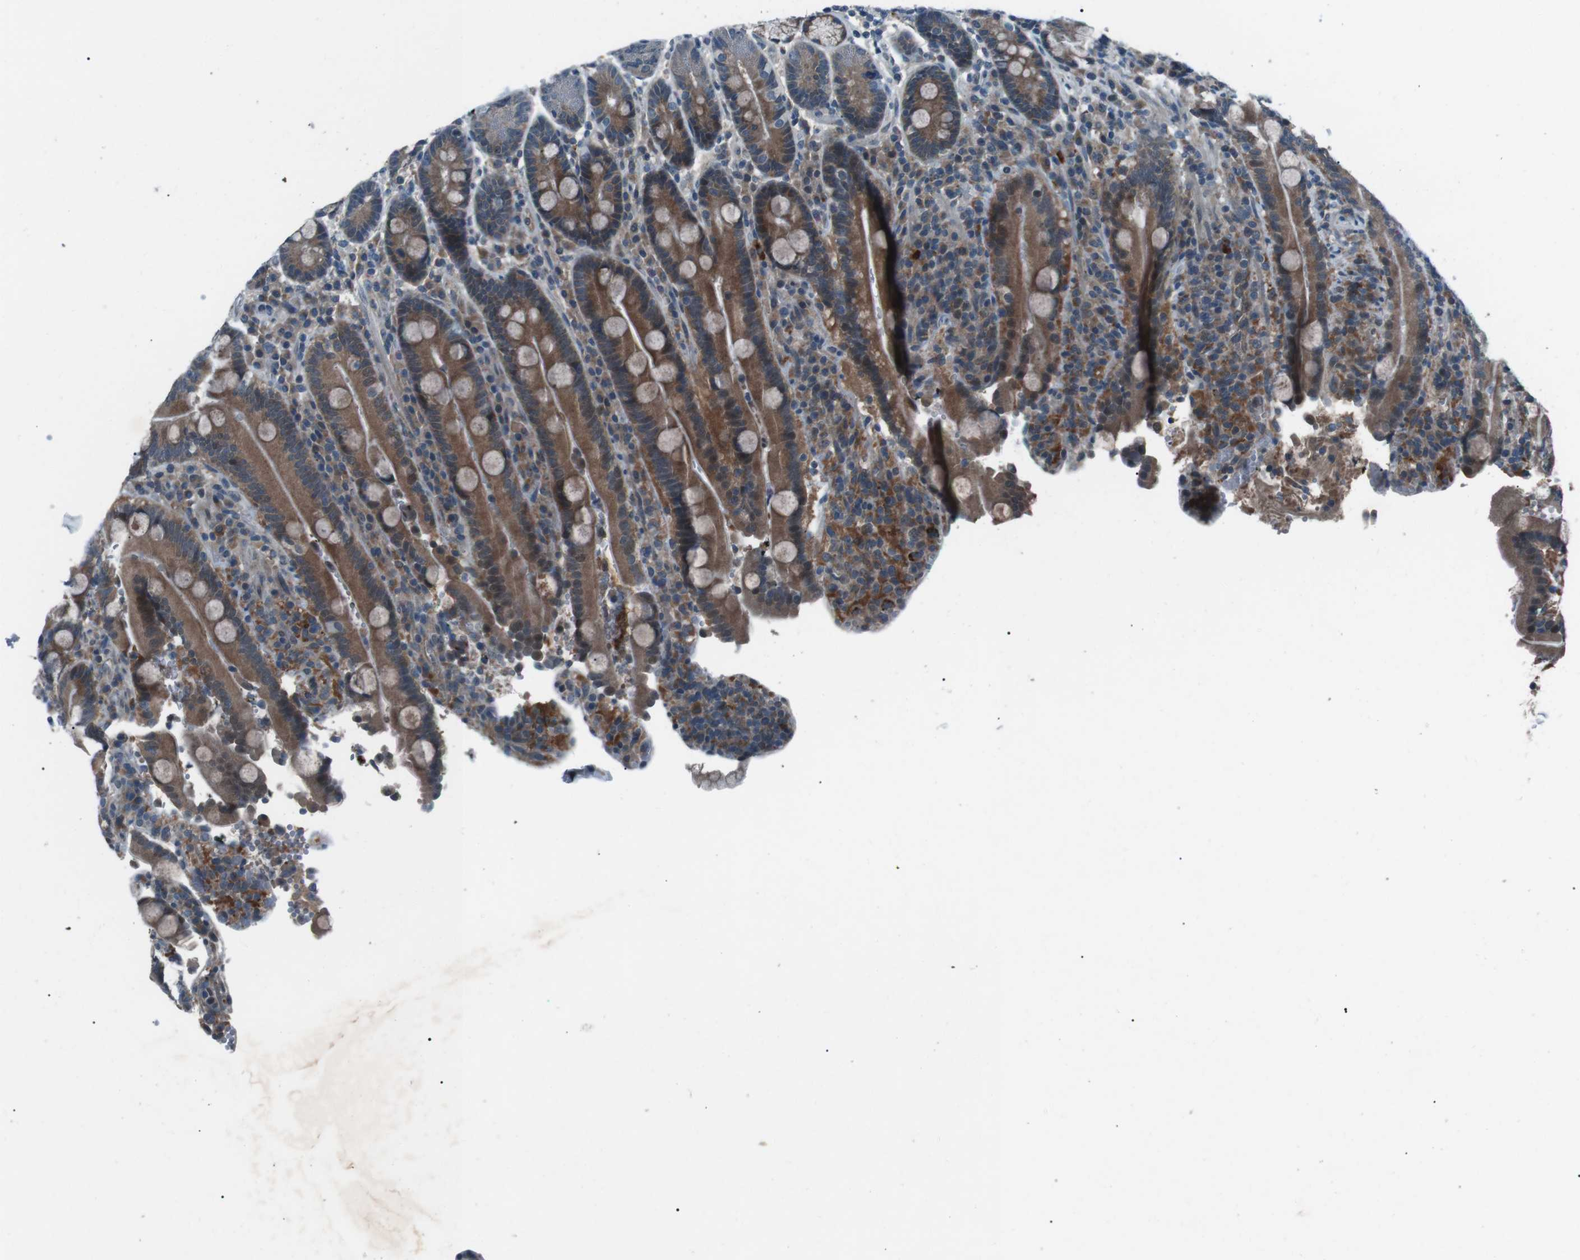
{"staining": {"intensity": "moderate", "quantity": ">75%", "location": "cytoplasmic/membranous"}, "tissue": "duodenum", "cell_type": "Glandular cells", "image_type": "normal", "snomed": [{"axis": "morphology", "description": "Normal tissue, NOS"}, {"axis": "topography", "description": "Small intestine, NOS"}], "caption": "The photomicrograph shows immunohistochemical staining of normal duodenum. There is moderate cytoplasmic/membranous positivity is seen in approximately >75% of glandular cells. Nuclei are stained in blue.", "gene": "LRIG2", "patient": {"sex": "female", "age": 71}}